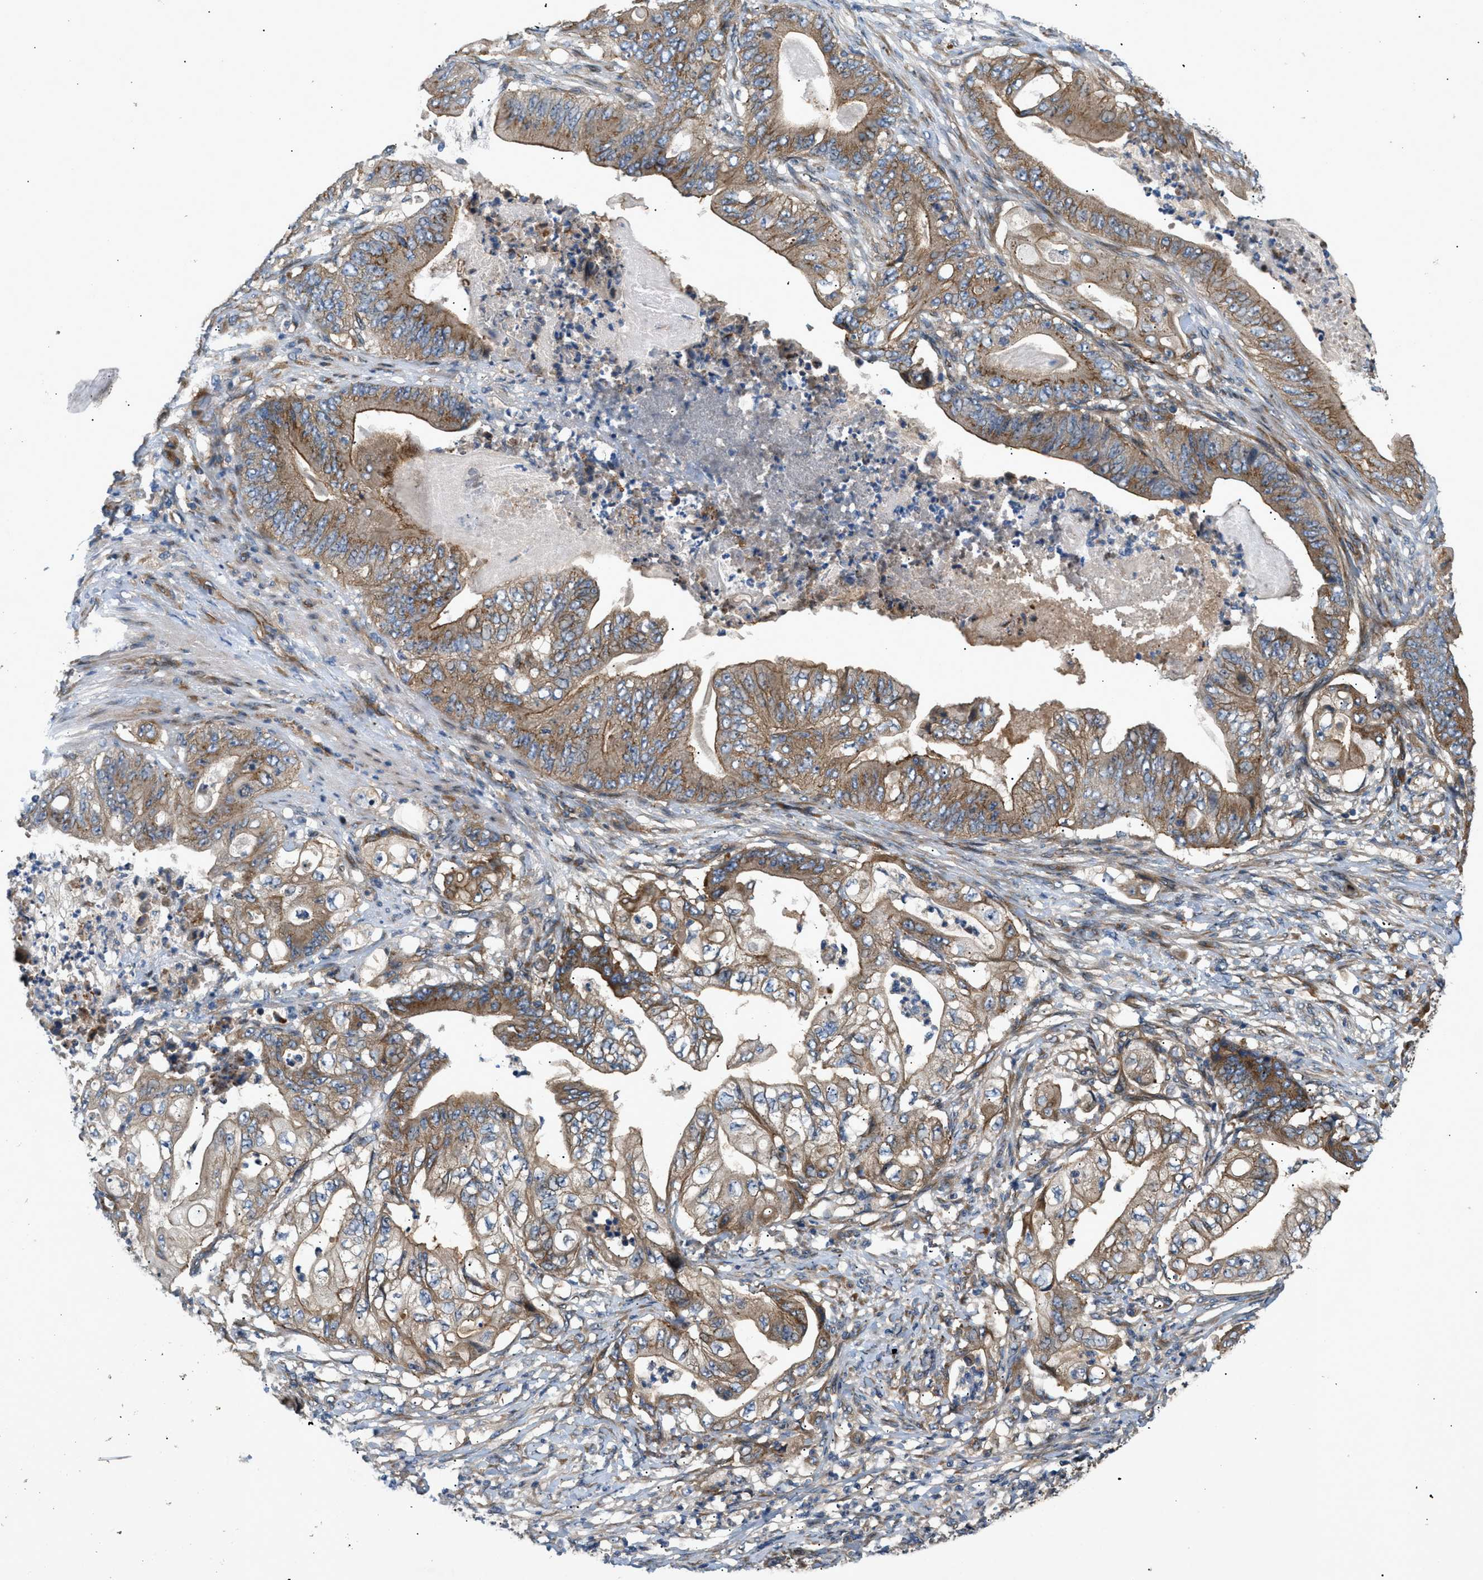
{"staining": {"intensity": "moderate", "quantity": ">75%", "location": "cytoplasmic/membranous"}, "tissue": "stomach cancer", "cell_type": "Tumor cells", "image_type": "cancer", "snomed": [{"axis": "morphology", "description": "Adenocarcinoma, NOS"}, {"axis": "topography", "description": "Stomach"}], "caption": "Immunohistochemistry (DAB (3,3'-diaminobenzidine)) staining of stomach cancer shows moderate cytoplasmic/membranous protein positivity in about >75% of tumor cells.", "gene": "LYSMD3", "patient": {"sex": "female", "age": 73}}